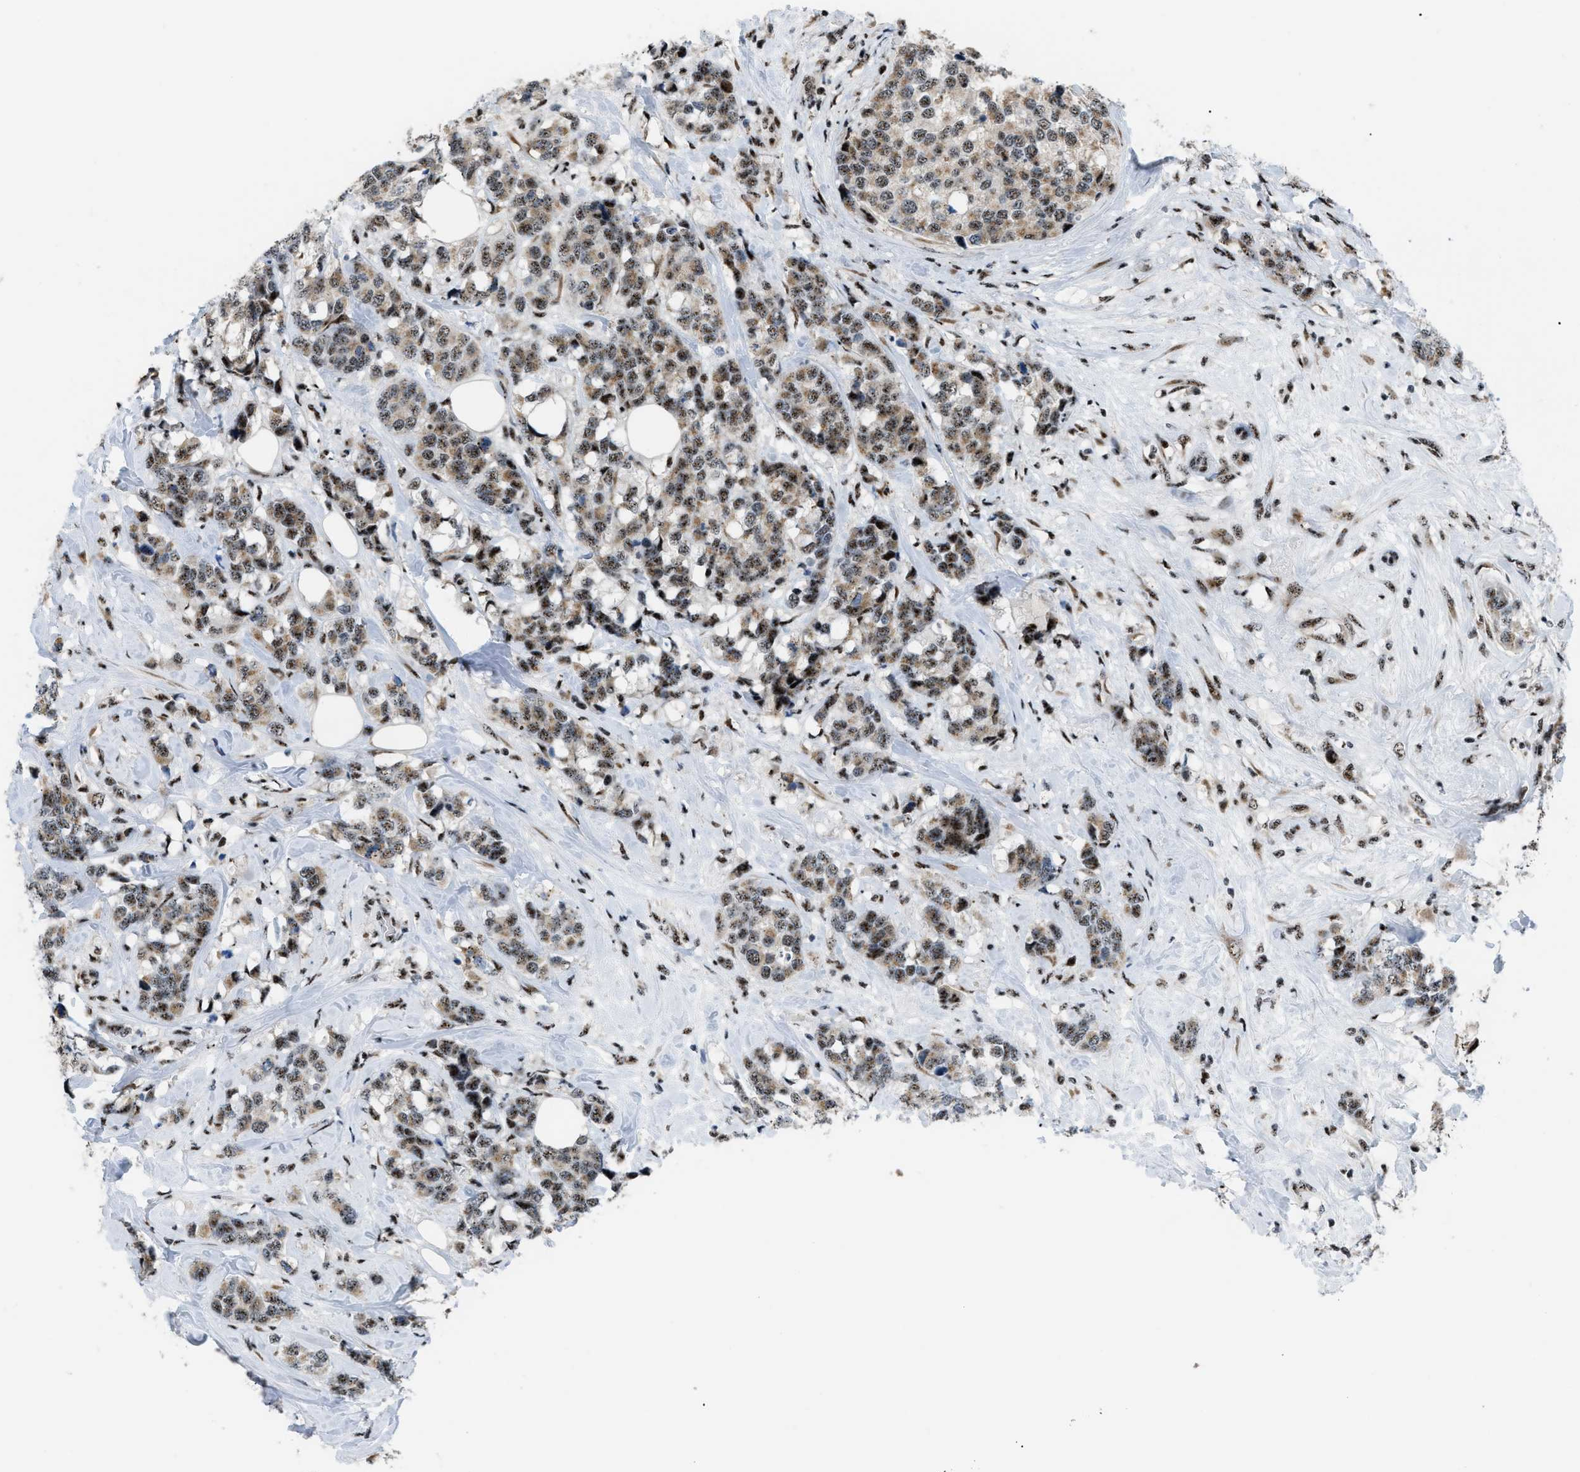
{"staining": {"intensity": "moderate", "quantity": ">75%", "location": "cytoplasmic/membranous,nuclear"}, "tissue": "breast cancer", "cell_type": "Tumor cells", "image_type": "cancer", "snomed": [{"axis": "morphology", "description": "Lobular carcinoma"}, {"axis": "topography", "description": "Breast"}], "caption": "Immunohistochemistry image of neoplastic tissue: breast lobular carcinoma stained using immunohistochemistry (IHC) displays medium levels of moderate protein expression localized specifically in the cytoplasmic/membranous and nuclear of tumor cells, appearing as a cytoplasmic/membranous and nuclear brown color.", "gene": "CDR2", "patient": {"sex": "female", "age": 59}}